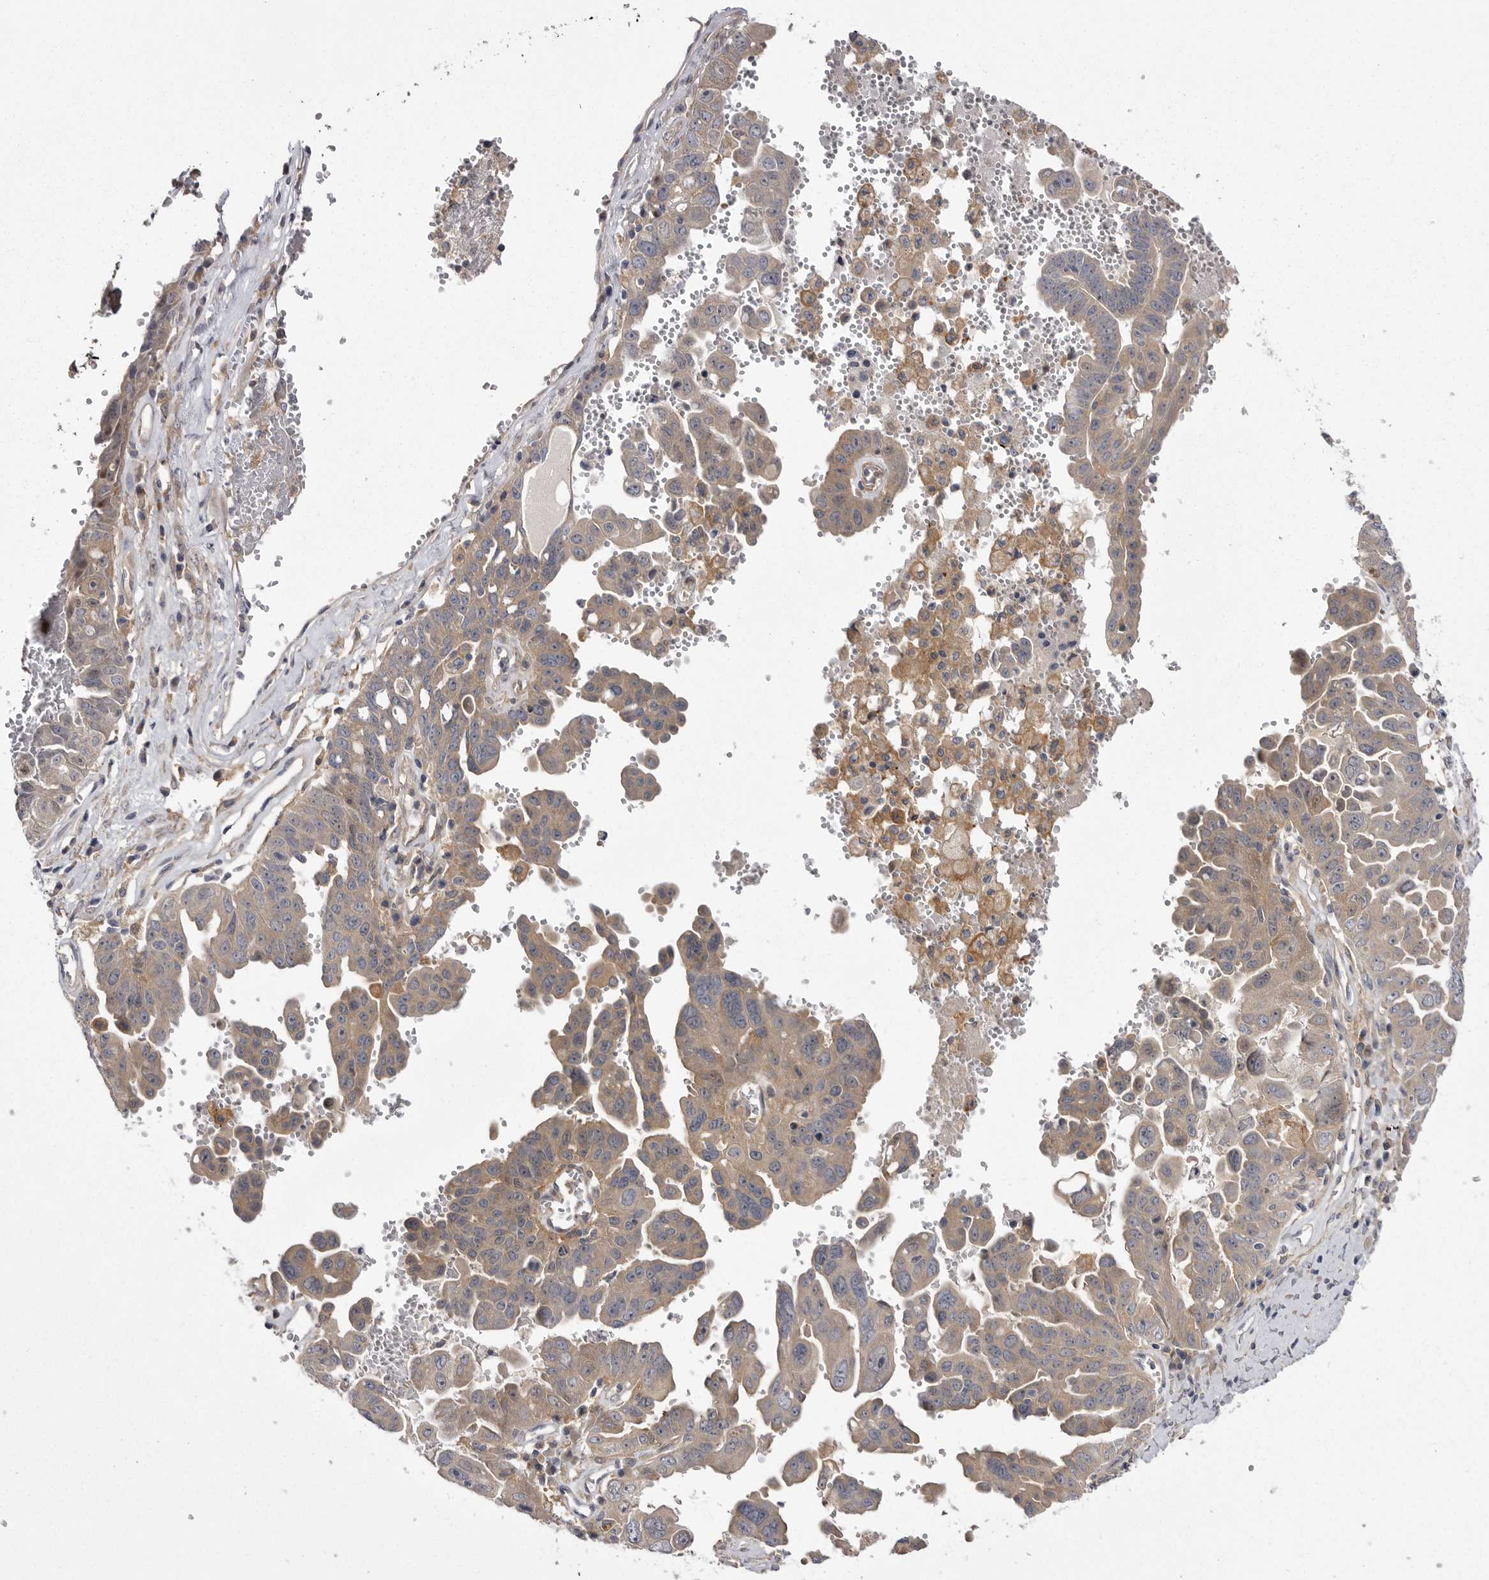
{"staining": {"intensity": "weak", "quantity": ">75%", "location": "cytoplasmic/membranous"}, "tissue": "ovarian cancer", "cell_type": "Tumor cells", "image_type": "cancer", "snomed": [{"axis": "morphology", "description": "Carcinoma, endometroid"}, {"axis": "topography", "description": "Ovary"}], "caption": "Protein expression analysis of ovarian cancer shows weak cytoplasmic/membranous staining in about >75% of tumor cells. Using DAB (3,3'-diaminobenzidine) (brown) and hematoxylin (blue) stains, captured at high magnification using brightfield microscopy.", "gene": "OSBPL9", "patient": {"sex": "female", "age": 62}}